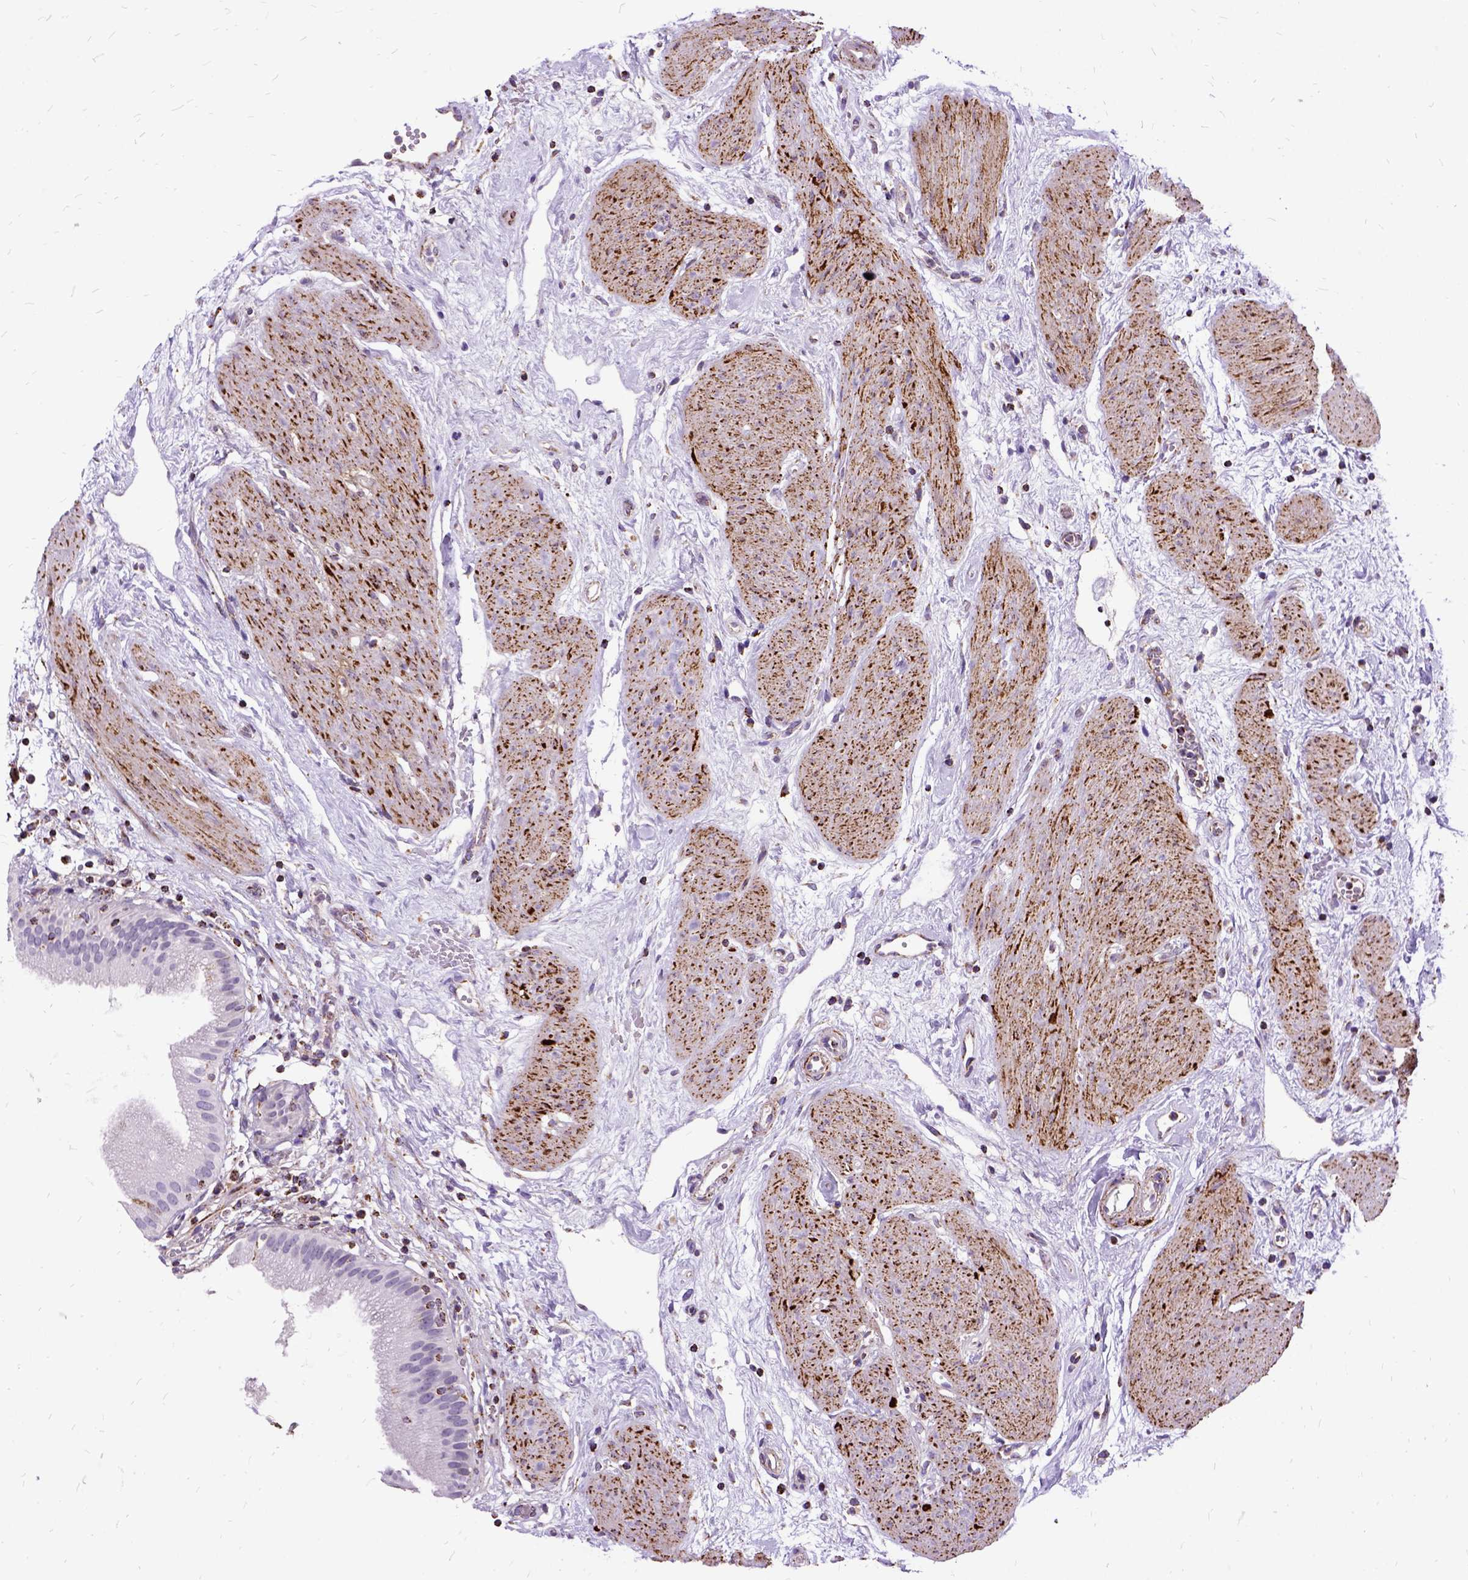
{"staining": {"intensity": "negative", "quantity": "none", "location": "none"}, "tissue": "gallbladder", "cell_type": "Glandular cells", "image_type": "normal", "snomed": [{"axis": "morphology", "description": "Normal tissue, NOS"}, {"axis": "topography", "description": "Gallbladder"}], "caption": "IHC photomicrograph of benign gallbladder: human gallbladder stained with DAB (3,3'-diaminobenzidine) reveals no significant protein expression in glandular cells.", "gene": "OXCT1", "patient": {"sex": "female", "age": 65}}